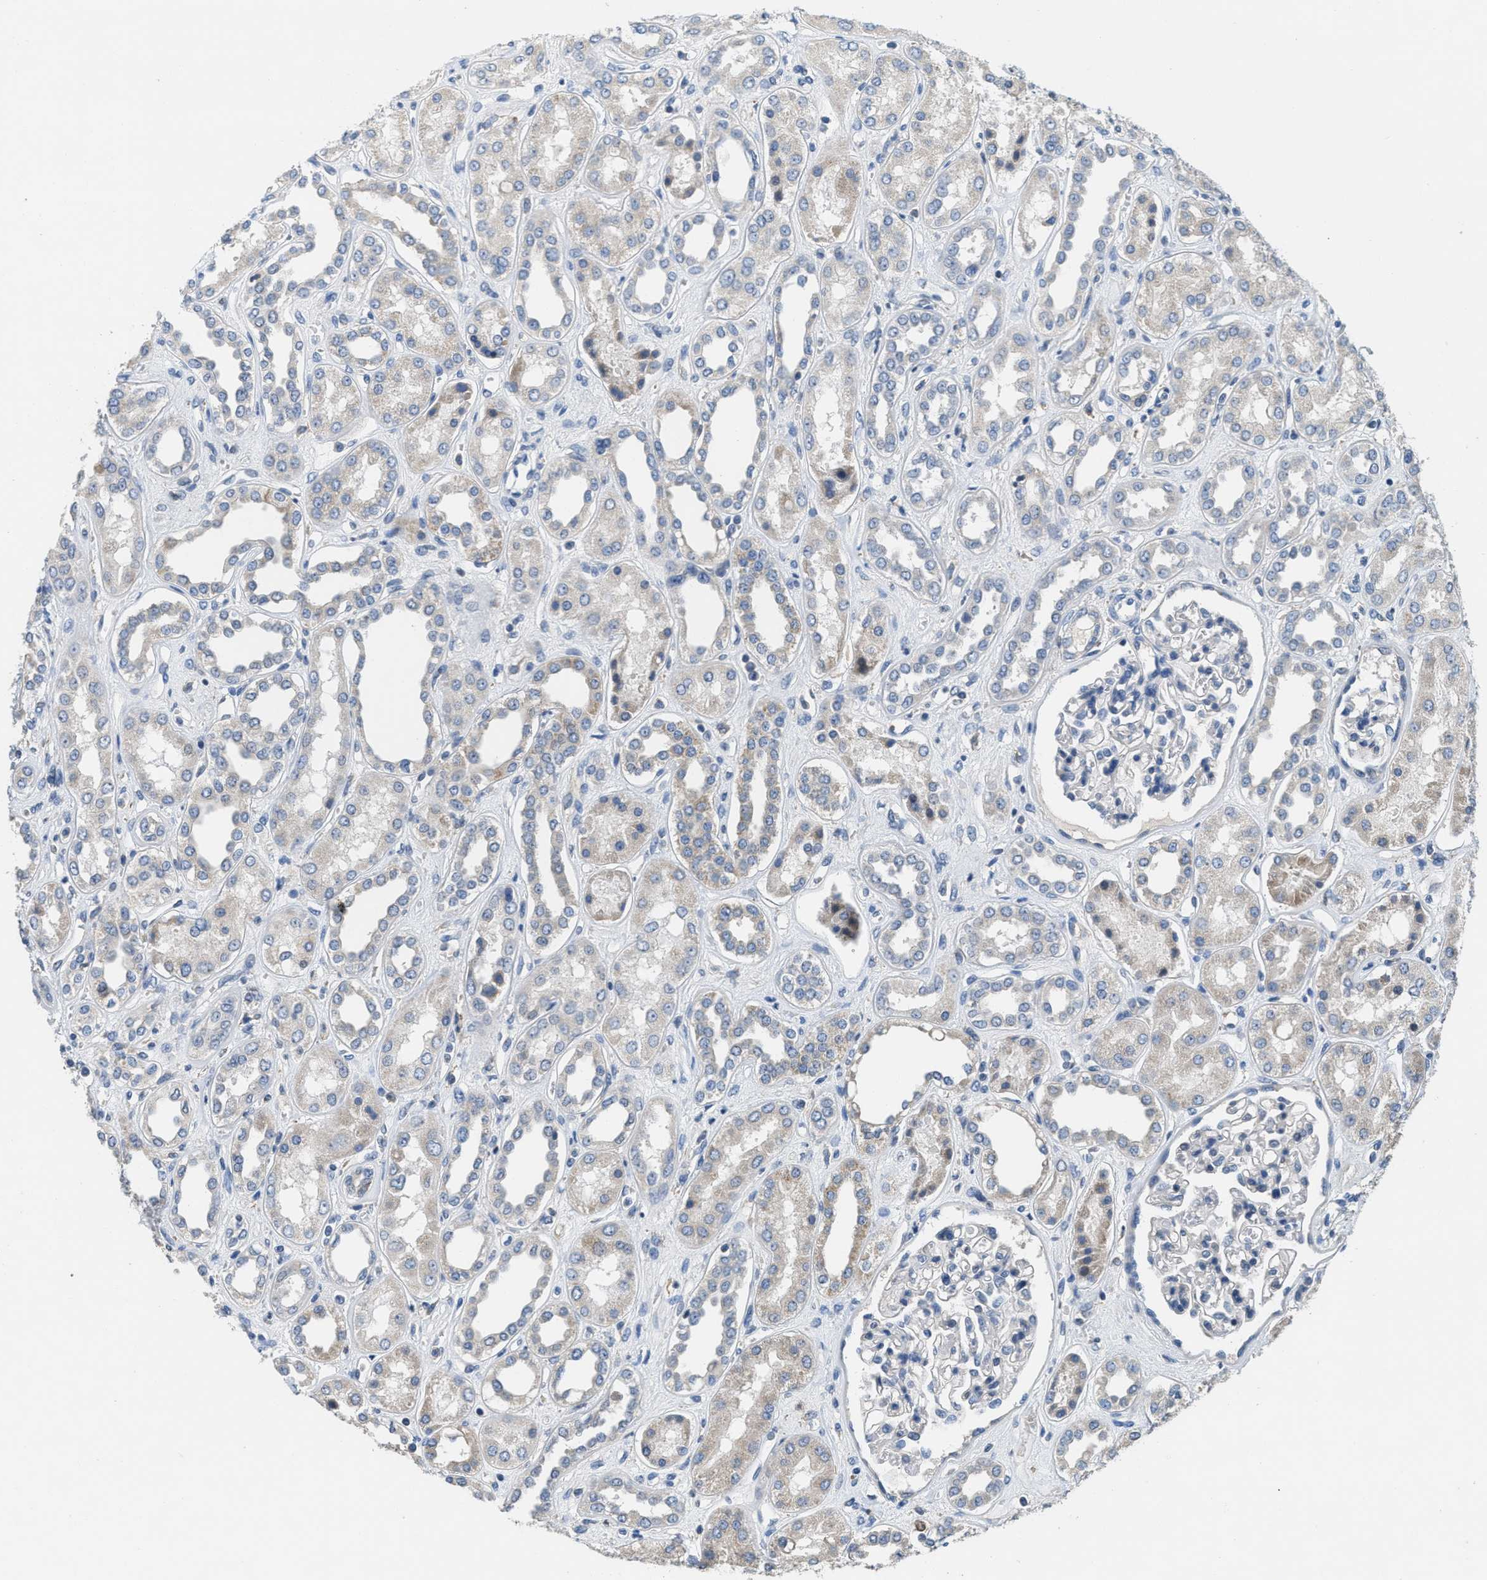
{"staining": {"intensity": "negative", "quantity": "none", "location": "none"}, "tissue": "kidney", "cell_type": "Cells in glomeruli", "image_type": "normal", "snomed": [{"axis": "morphology", "description": "Normal tissue, NOS"}, {"axis": "topography", "description": "Kidney"}], "caption": "IHC micrograph of unremarkable kidney stained for a protein (brown), which displays no expression in cells in glomeruli.", "gene": "DGKE", "patient": {"sex": "male", "age": 59}}